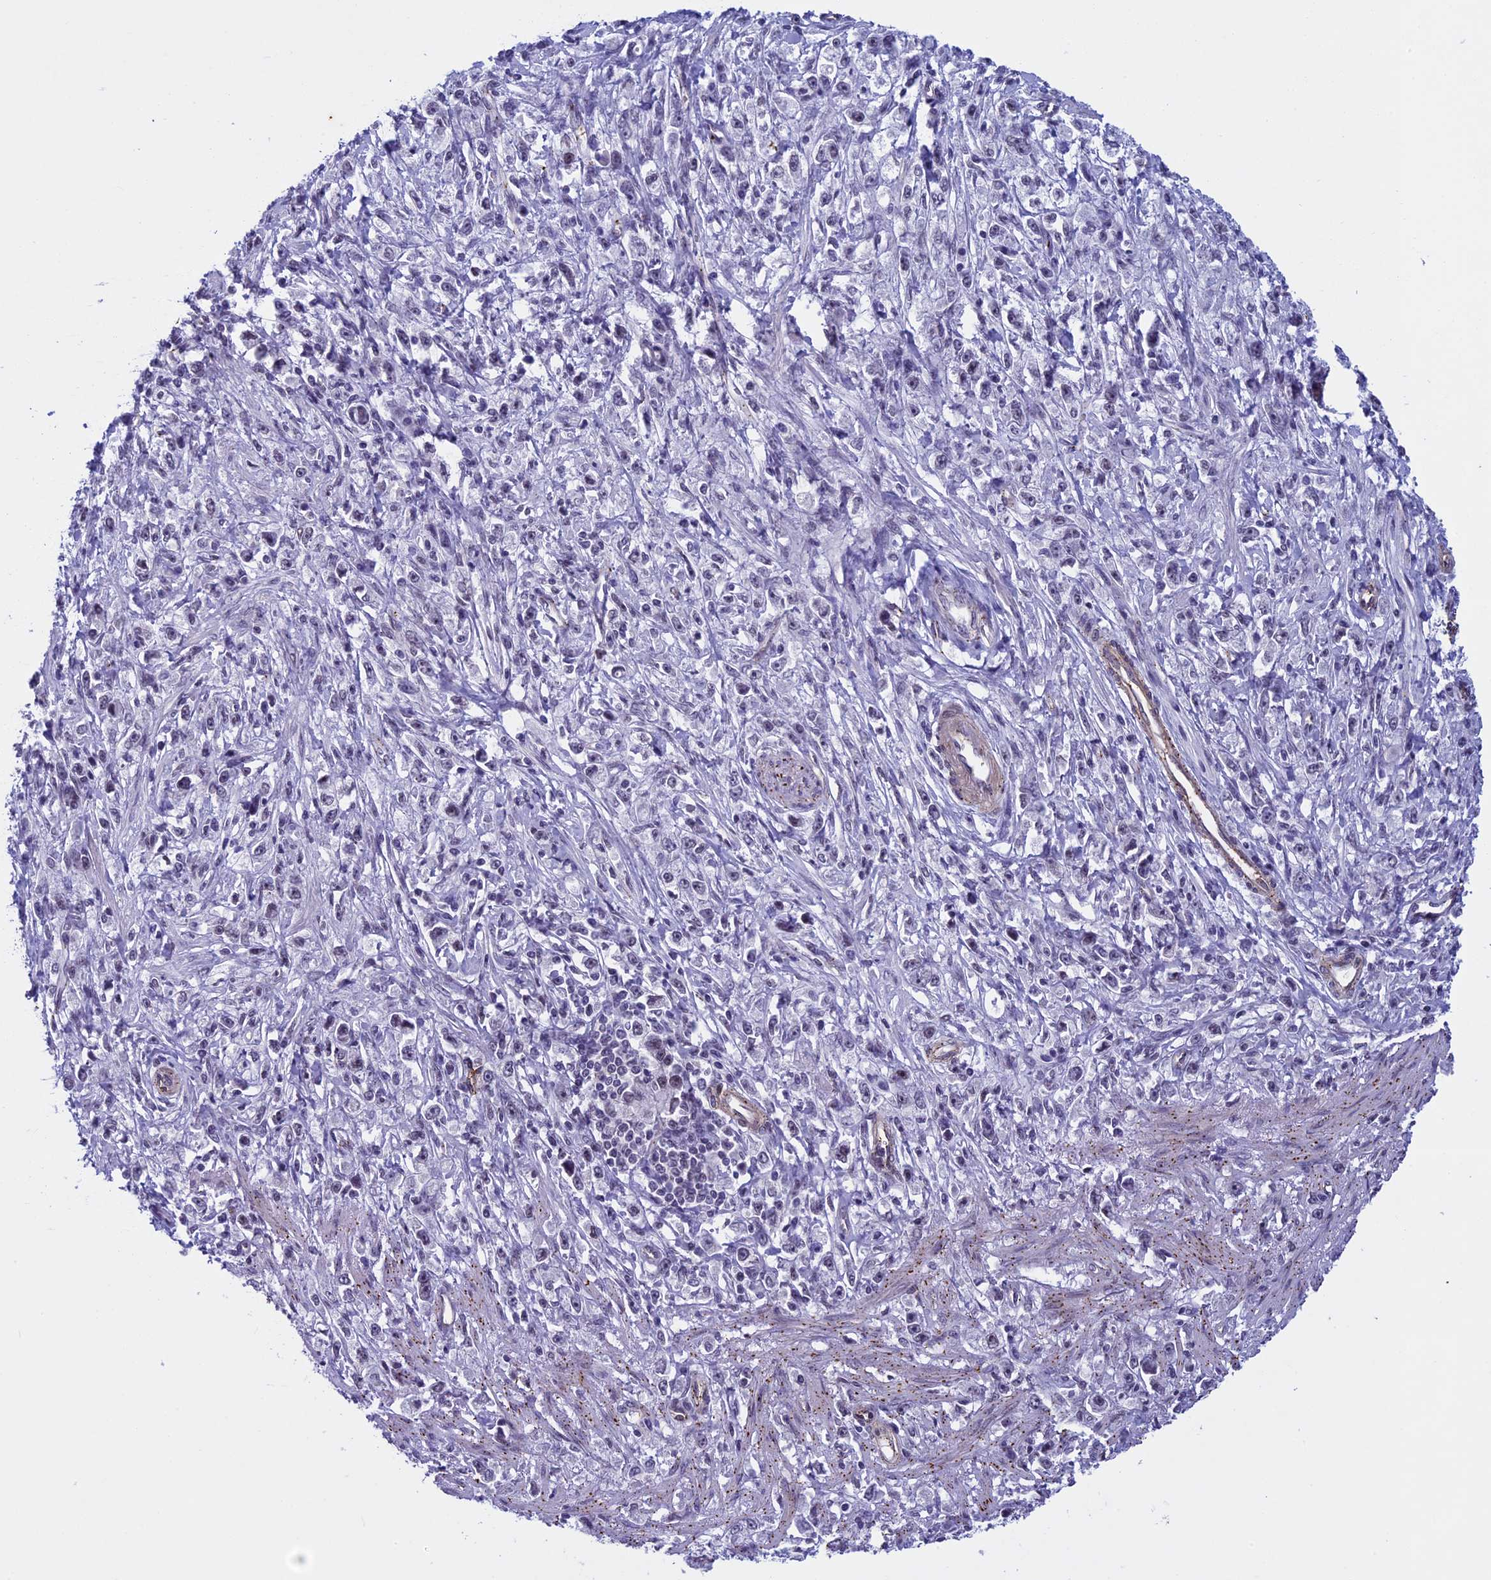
{"staining": {"intensity": "negative", "quantity": "none", "location": "none"}, "tissue": "stomach cancer", "cell_type": "Tumor cells", "image_type": "cancer", "snomed": [{"axis": "morphology", "description": "Adenocarcinoma, NOS"}, {"axis": "topography", "description": "Stomach"}], "caption": "This is an immunohistochemistry (IHC) photomicrograph of human adenocarcinoma (stomach). There is no positivity in tumor cells.", "gene": "NIPBL", "patient": {"sex": "female", "age": 59}}